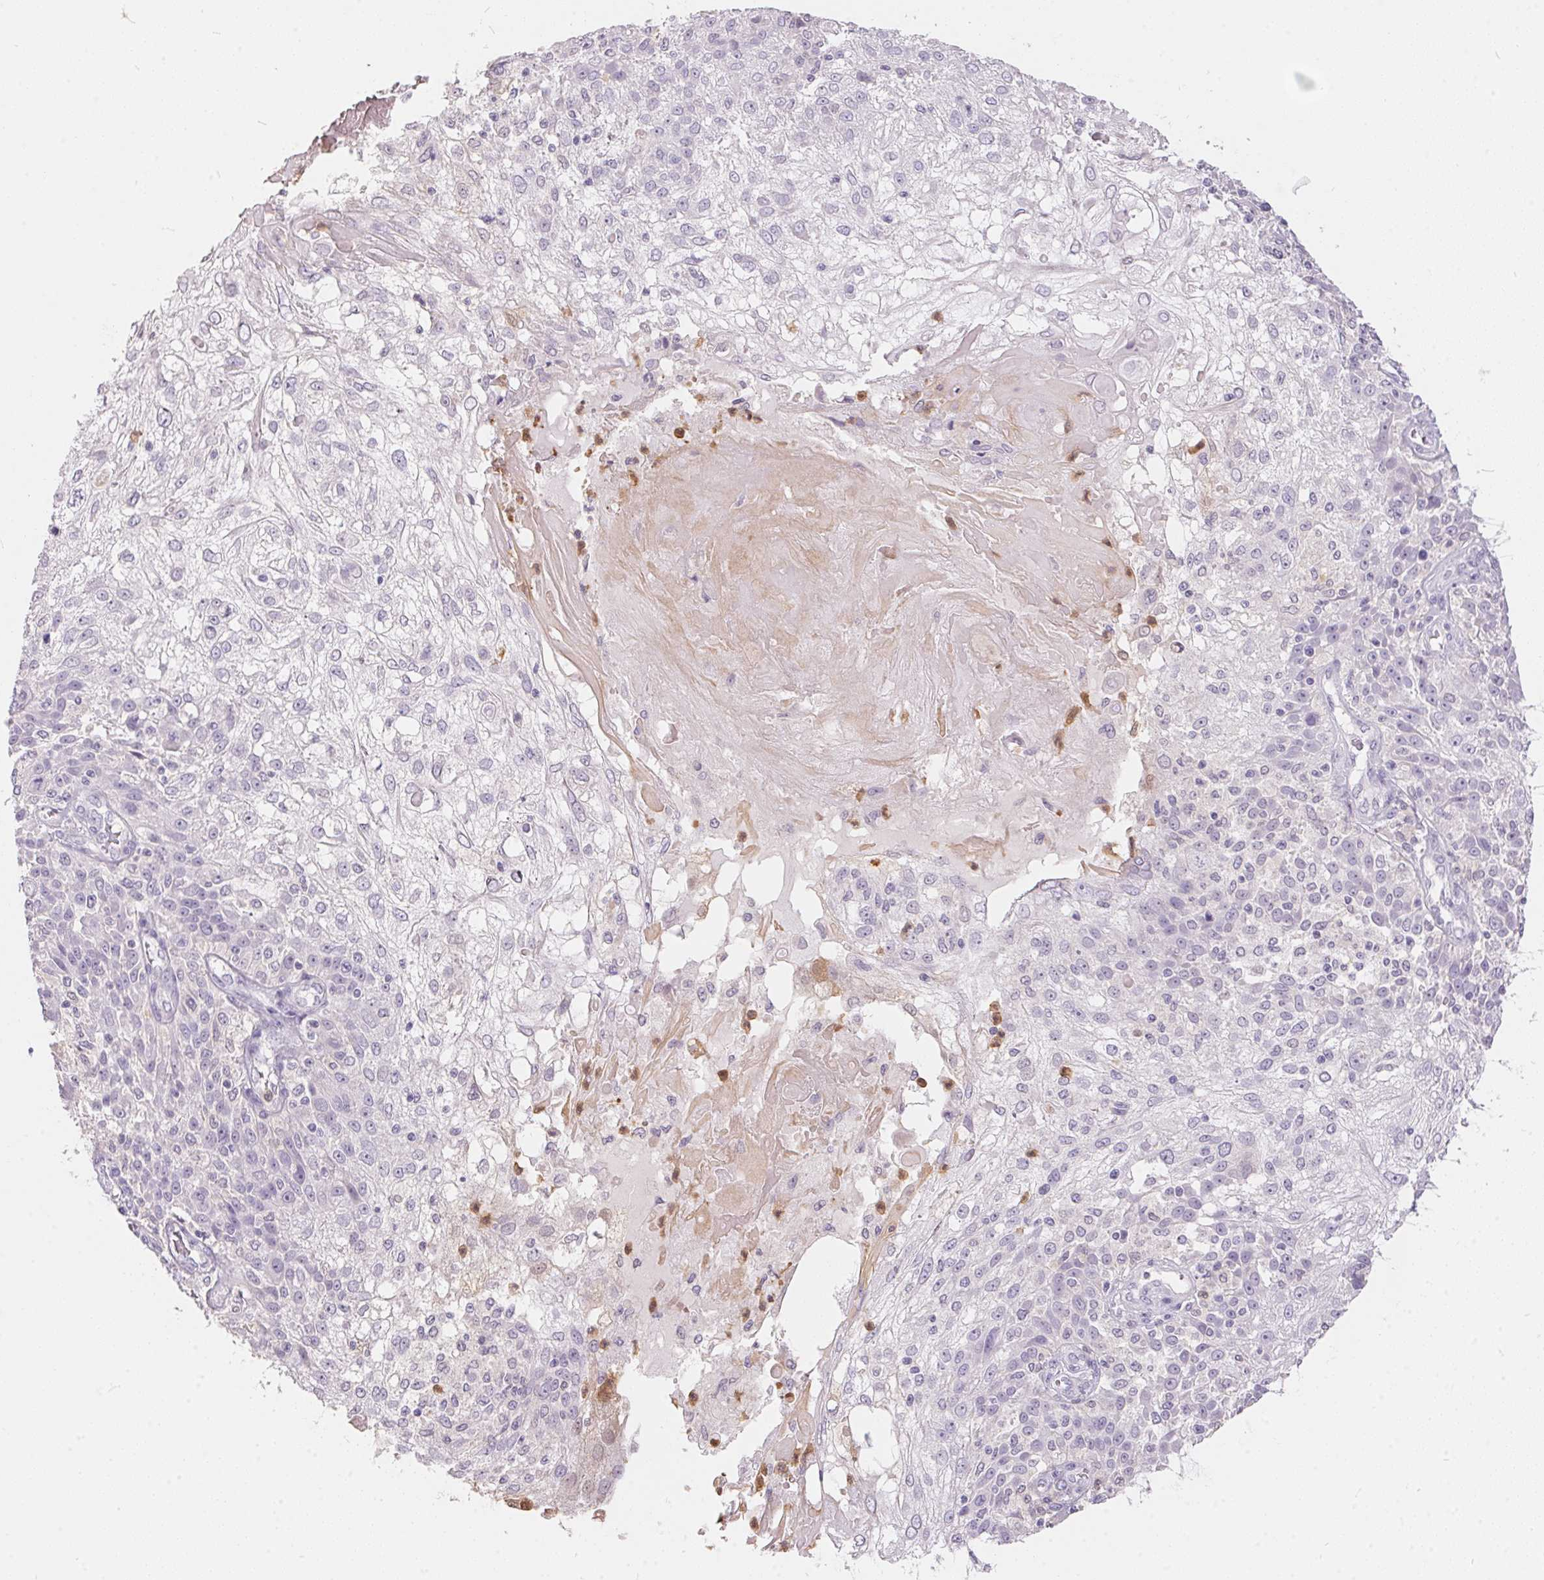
{"staining": {"intensity": "negative", "quantity": "none", "location": "none"}, "tissue": "skin cancer", "cell_type": "Tumor cells", "image_type": "cancer", "snomed": [{"axis": "morphology", "description": "Normal tissue, NOS"}, {"axis": "morphology", "description": "Squamous cell carcinoma, NOS"}, {"axis": "topography", "description": "Skin"}], "caption": "Skin cancer was stained to show a protein in brown. There is no significant positivity in tumor cells.", "gene": "SERPINB1", "patient": {"sex": "female", "age": 83}}